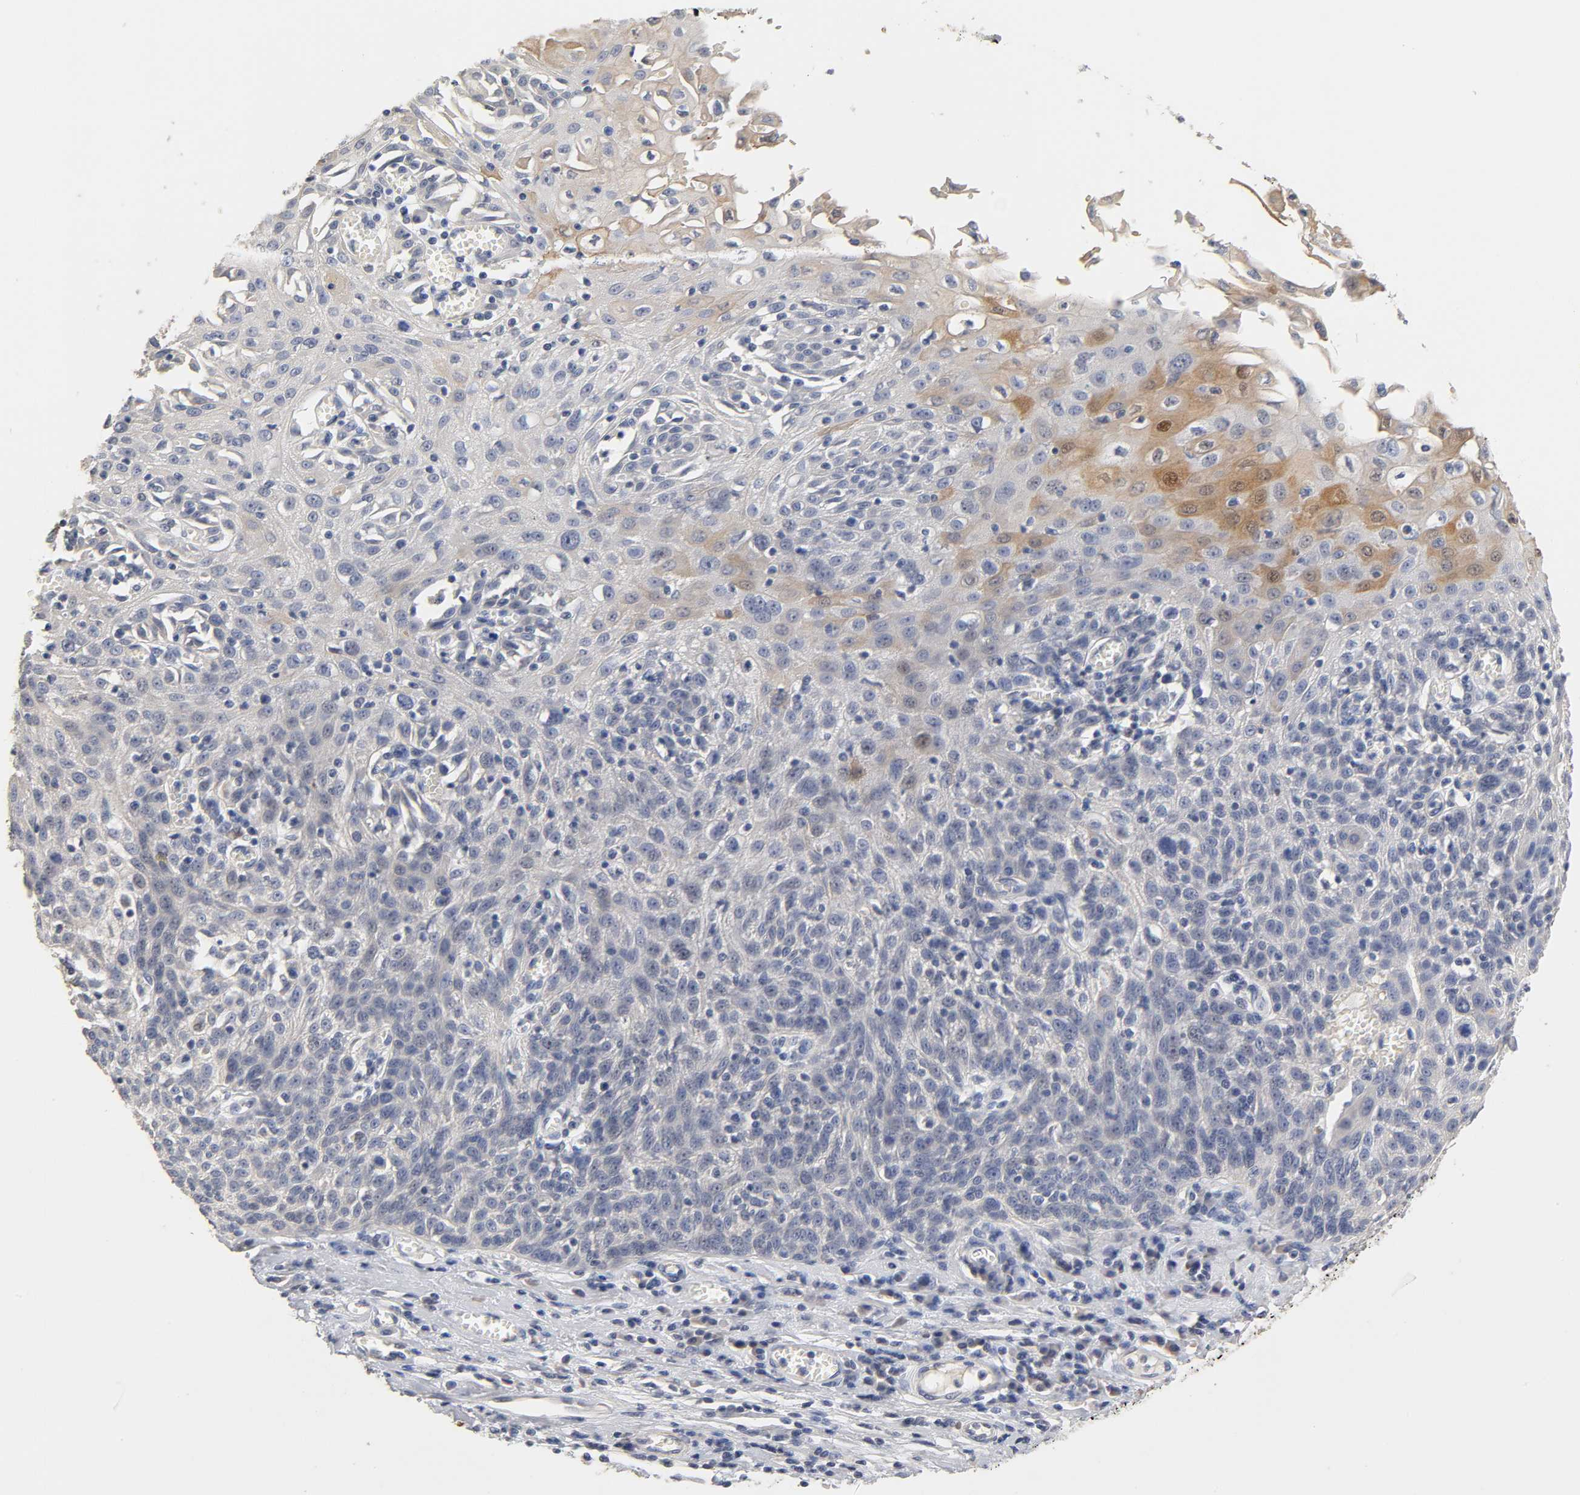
{"staining": {"intensity": "strong", "quantity": "25%-75%", "location": "cytoplasmic/membranous,nuclear"}, "tissue": "esophagus", "cell_type": "Squamous epithelial cells", "image_type": "normal", "snomed": [{"axis": "morphology", "description": "Normal tissue, NOS"}, {"axis": "morphology", "description": "Squamous cell carcinoma, NOS"}, {"axis": "topography", "description": "Esophagus"}], "caption": "Benign esophagus demonstrates strong cytoplasmic/membranous,nuclear positivity in about 25%-75% of squamous epithelial cells, visualized by immunohistochemistry. (brown staining indicates protein expression, while blue staining denotes nuclei).", "gene": "OVOL1", "patient": {"sex": "male", "age": 65}}